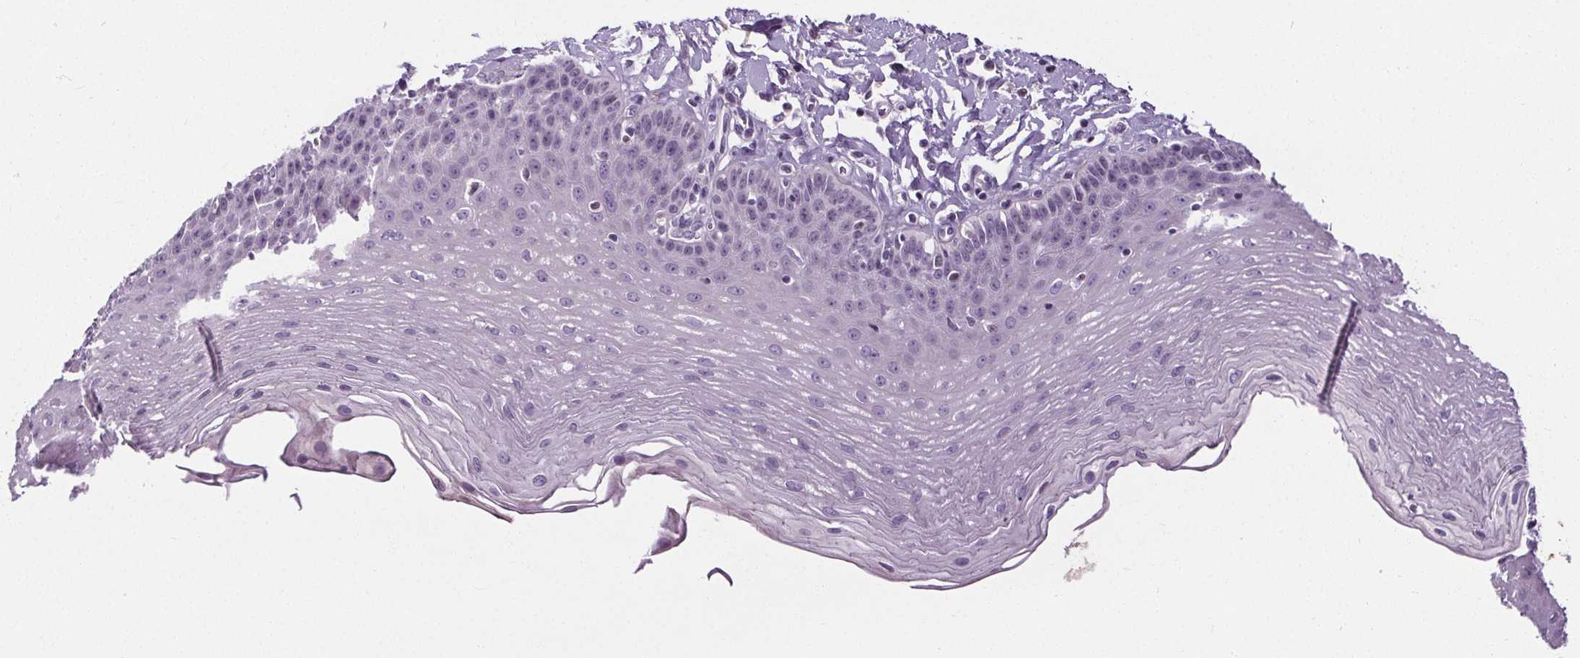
{"staining": {"intensity": "negative", "quantity": "none", "location": "none"}, "tissue": "esophagus", "cell_type": "Squamous epithelial cells", "image_type": "normal", "snomed": [{"axis": "morphology", "description": "Normal tissue, NOS"}, {"axis": "topography", "description": "Esophagus"}], "caption": "The image reveals no staining of squamous epithelial cells in normal esophagus.", "gene": "TMEM240", "patient": {"sex": "female", "age": 81}}